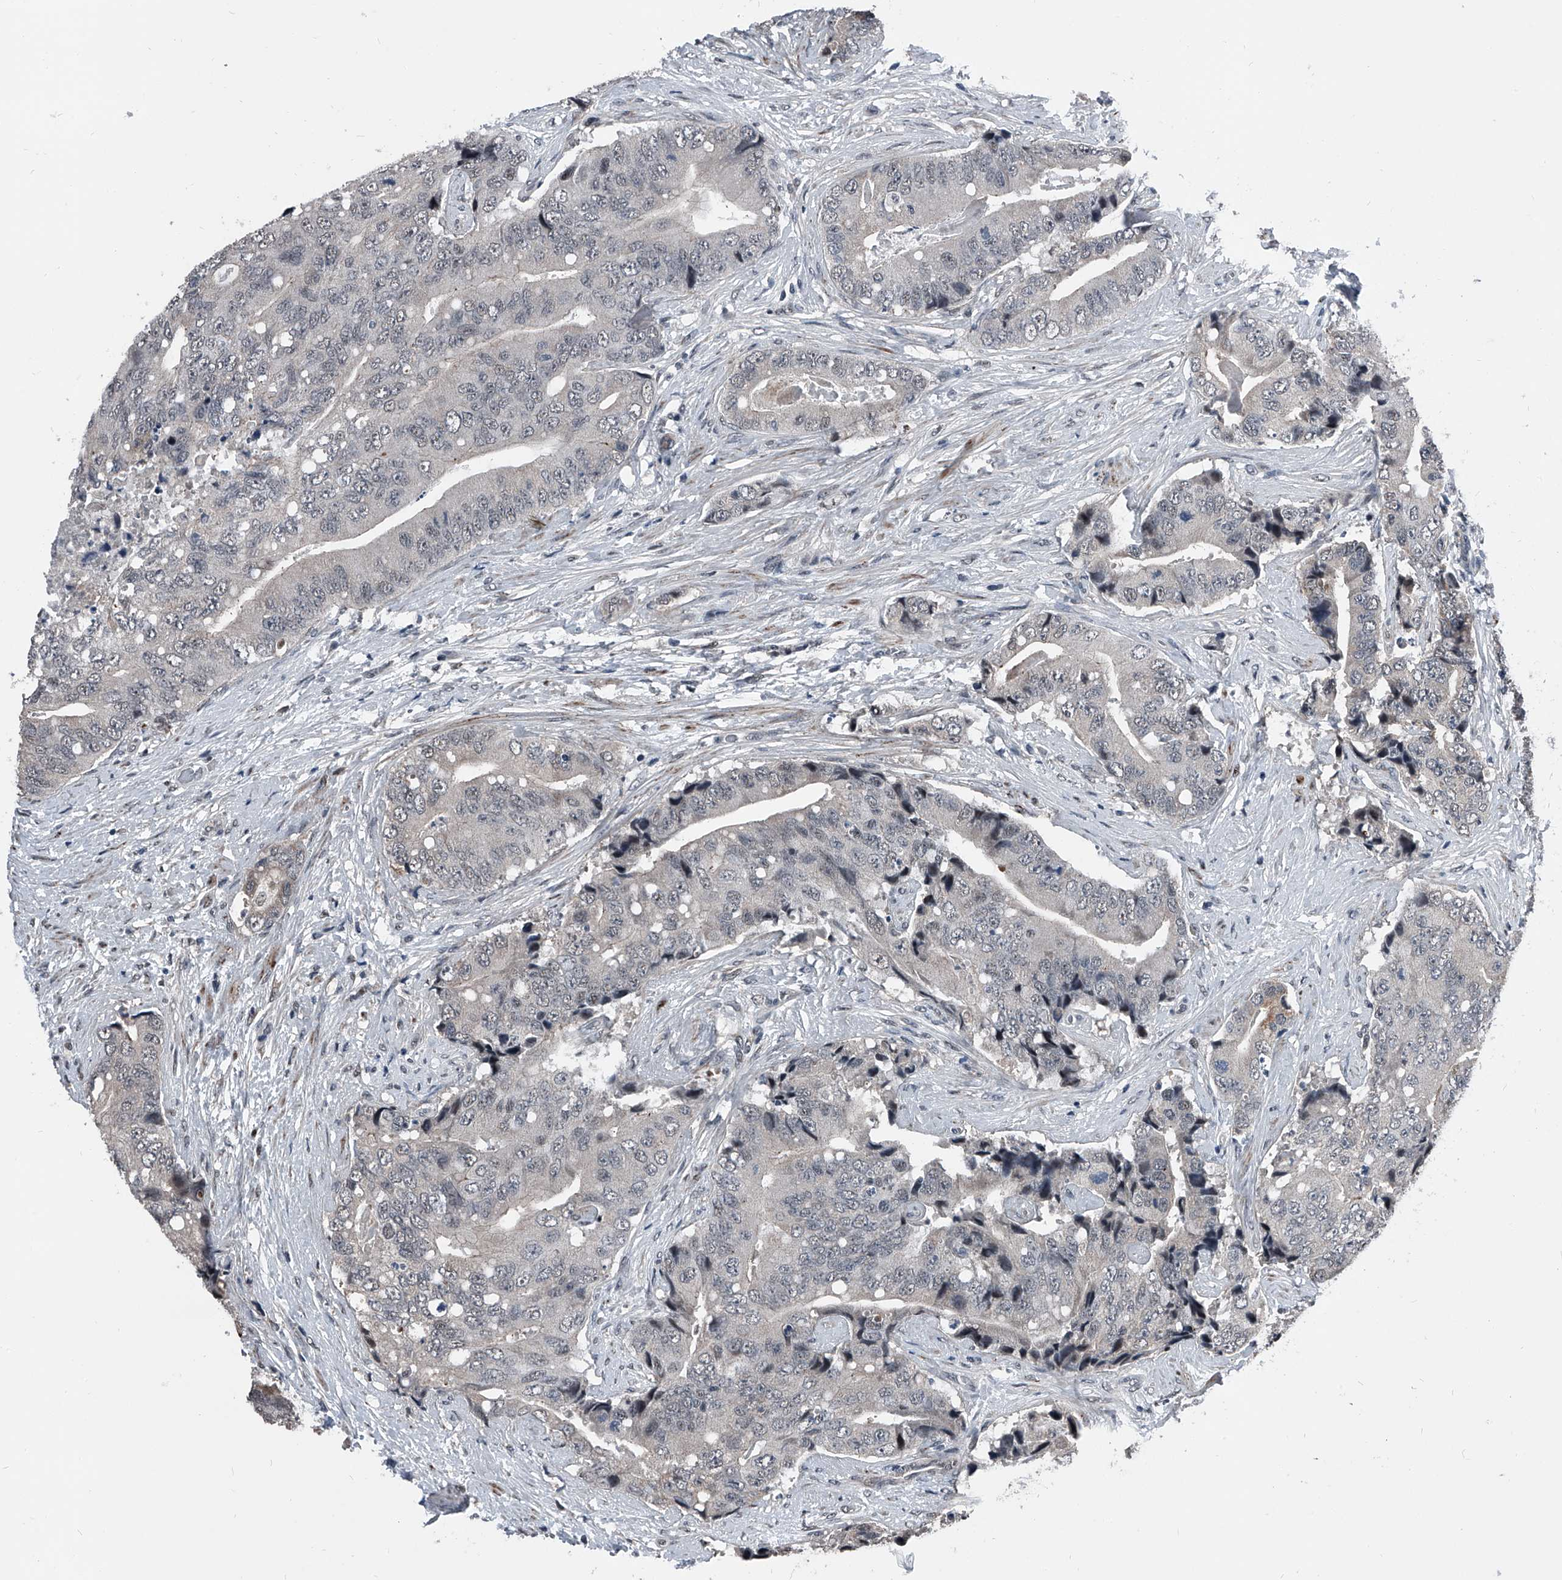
{"staining": {"intensity": "negative", "quantity": "none", "location": "none"}, "tissue": "prostate cancer", "cell_type": "Tumor cells", "image_type": "cancer", "snomed": [{"axis": "morphology", "description": "Adenocarcinoma, High grade"}, {"axis": "topography", "description": "Prostate"}], "caption": "Human prostate adenocarcinoma (high-grade) stained for a protein using IHC shows no positivity in tumor cells.", "gene": "MEN1", "patient": {"sex": "male", "age": 70}}